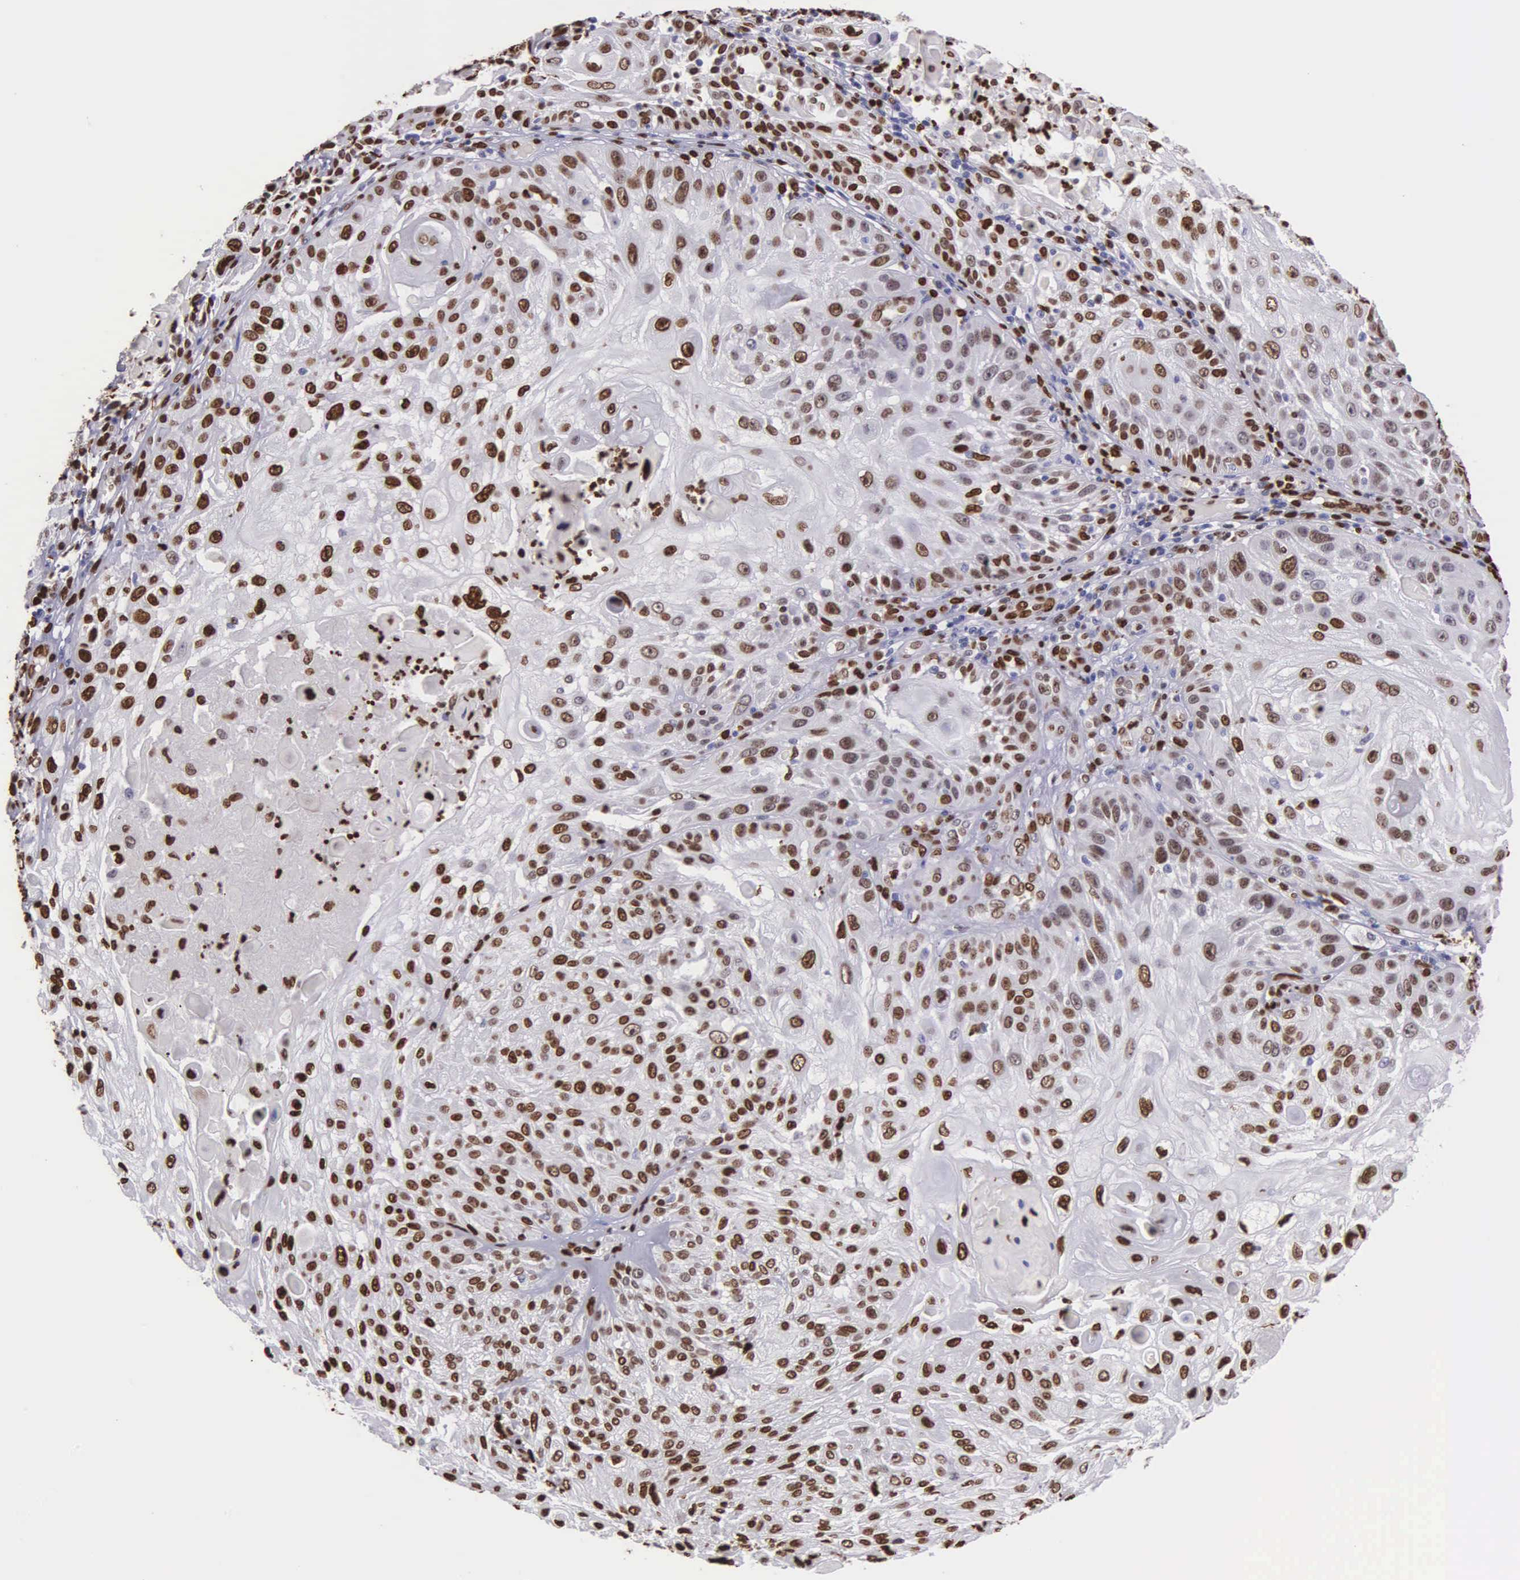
{"staining": {"intensity": "strong", "quantity": ">75%", "location": "nuclear"}, "tissue": "skin cancer", "cell_type": "Tumor cells", "image_type": "cancer", "snomed": [{"axis": "morphology", "description": "Squamous cell carcinoma, NOS"}, {"axis": "topography", "description": "Skin"}], "caption": "This histopathology image reveals IHC staining of skin cancer (squamous cell carcinoma), with high strong nuclear staining in about >75% of tumor cells.", "gene": "H1-0", "patient": {"sex": "female", "age": 89}}